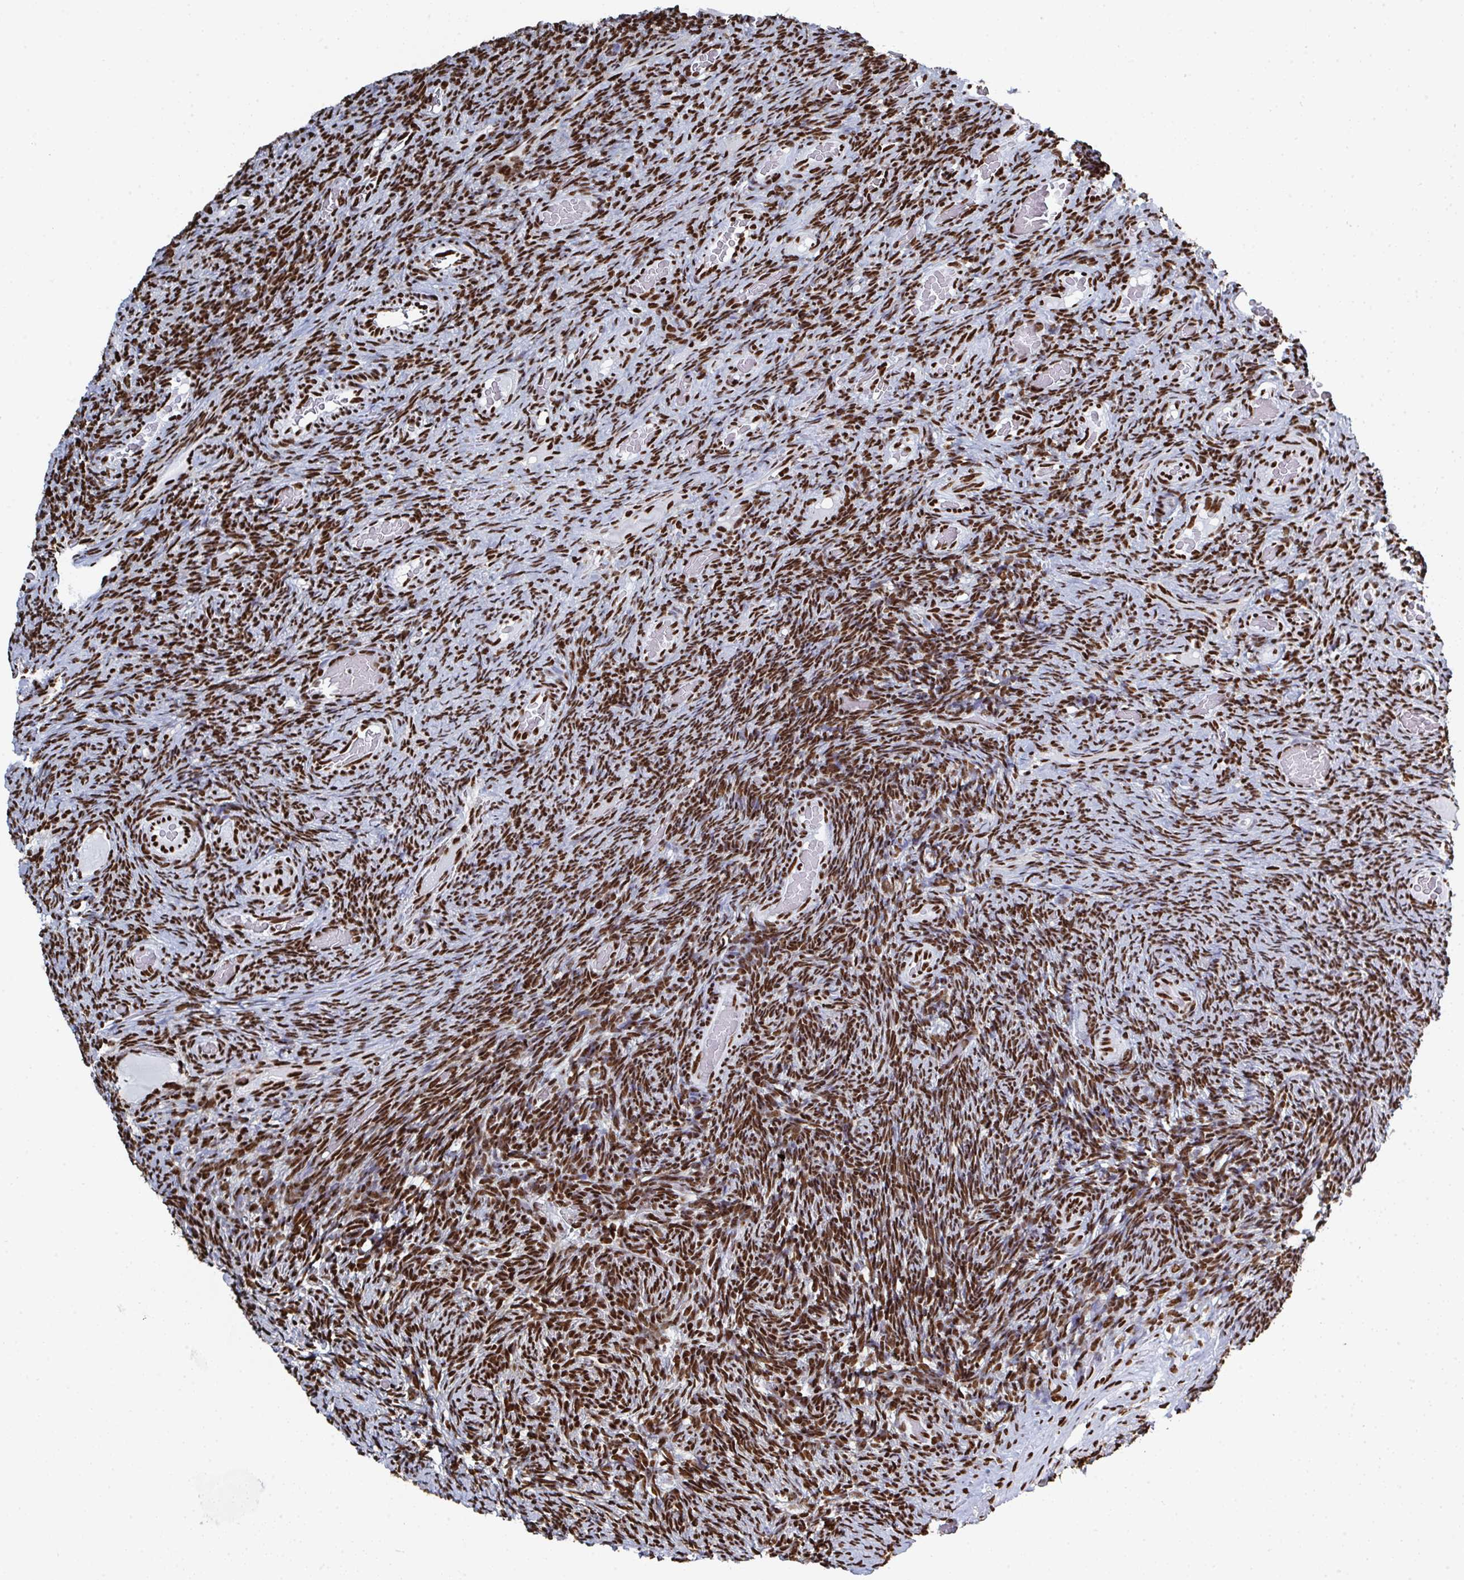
{"staining": {"intensity": "strong", "quantity": ">75%", "location": "nuclear"}, "tissue": "ovary", "cell_type": "Ovarian stroma cells", "image_type": "normal", "snomed": [{"axis": "morphology", "description": "Normal tissue, NOS"}, {"axis": "topography", "description": "Ovary"}], "caption": "Immunohistochemistry (IHC) of unremarkable ovary displays high levels of strong nuclear positivity in about >75% of ovarian stroma cells. The protein is shown in brown color, while the nuclei are stained blue.", "gene": "GAR1", "patient": {"sex": "female", "age": 34}}